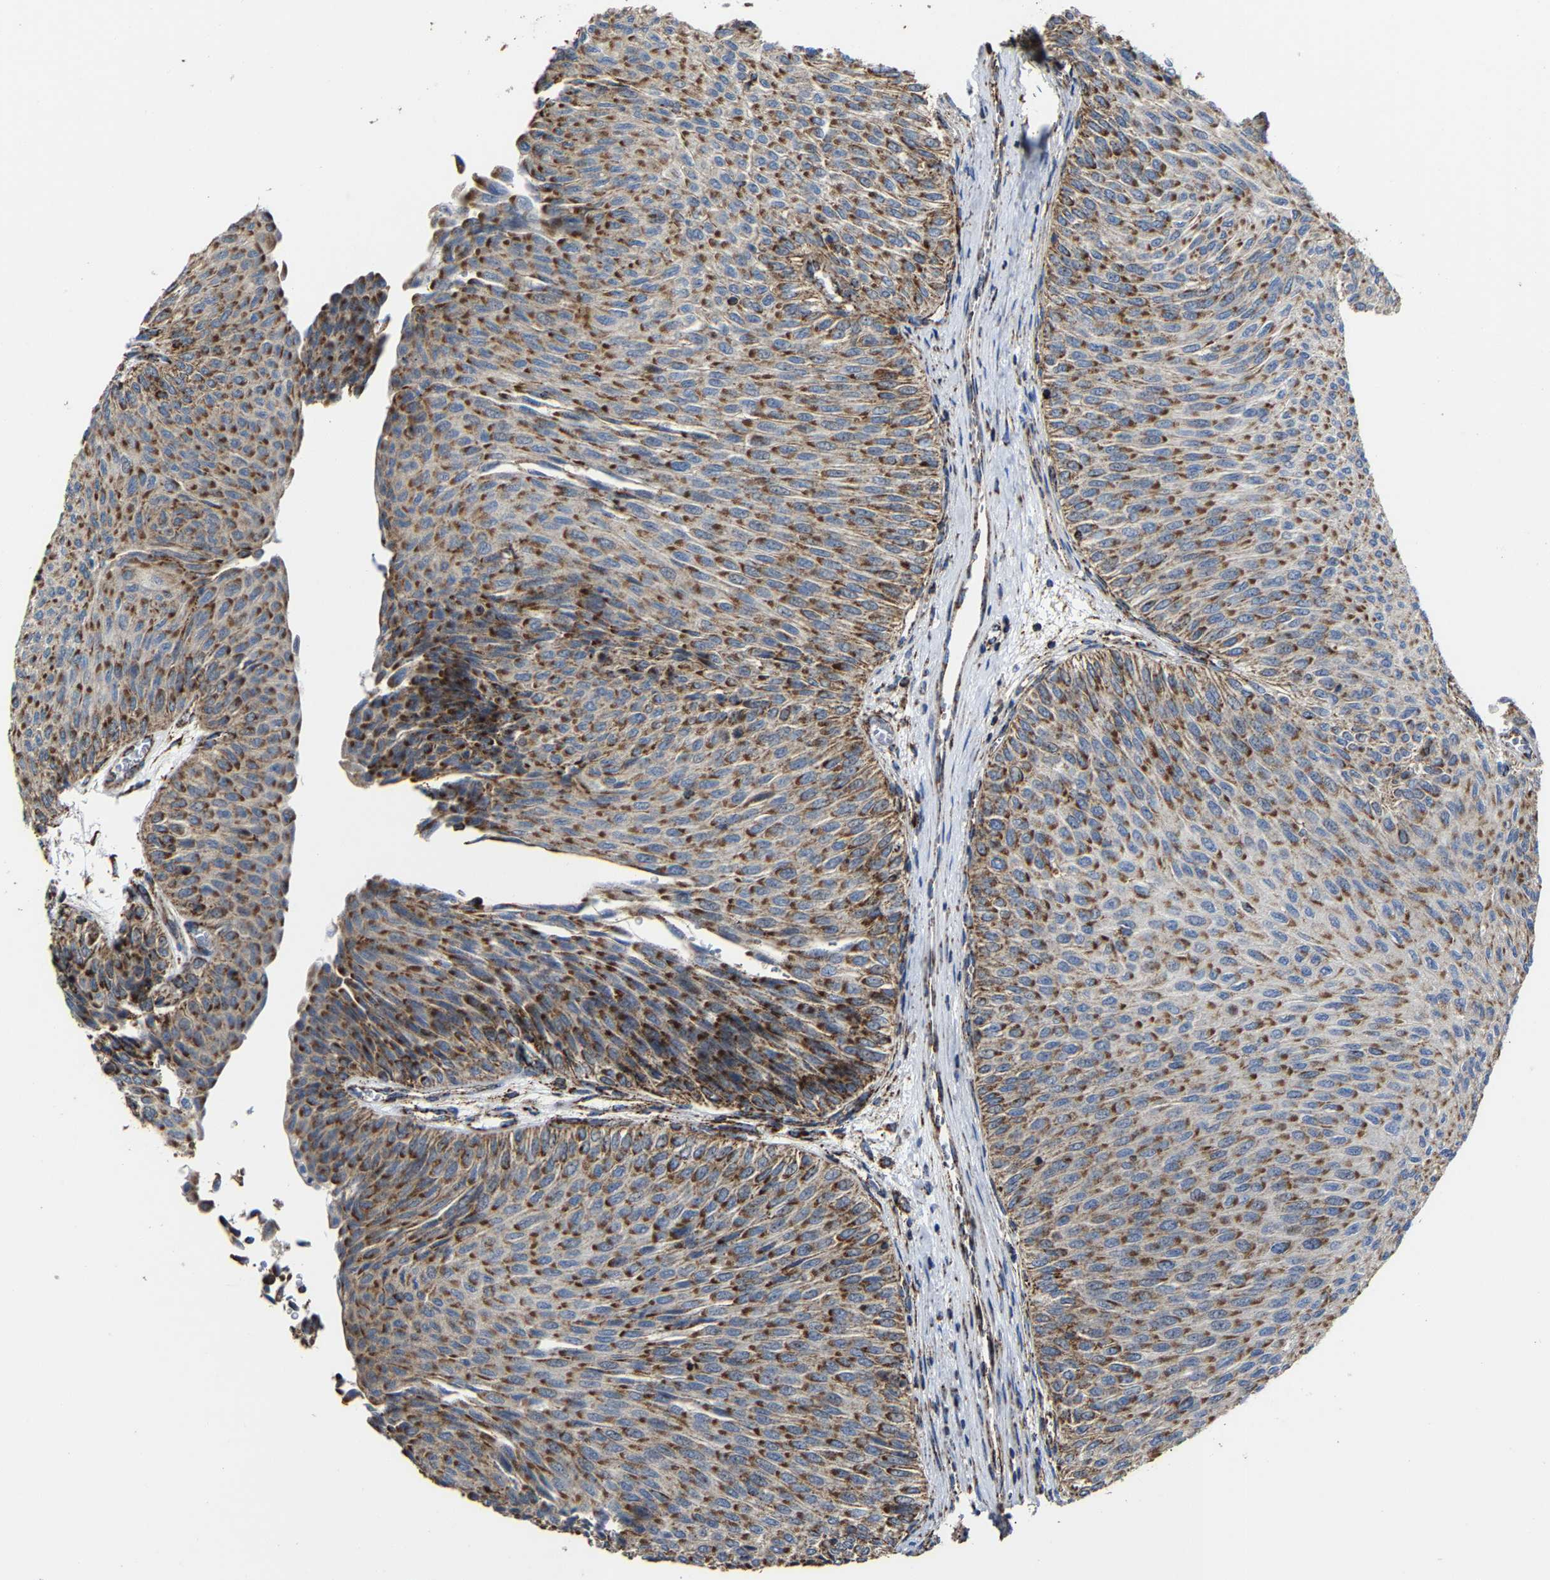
{"staining": {"intensity": "moderate", "quantity": ">75%", "location": "cytoplasmic/membranous"}, "tissue": "urothelial cancer", "cell_type": "Tumor cells", "image_type": "cancer", "snomed": [{"axis": "morphology", "description": "Urothelial carcinoma, Low grade"}, {"axis": "topography", "description": "Urinary bladder"}], "caption": "High-power microscopy captured an IHC photomicrograph of urothelial carcinoma (low-grade), revealing moderate cytoplasmic/membranous staining in about >75% of tumor cells.", "gene": "NDUFV3", "patient": {"sex": "male", "age": 78}}